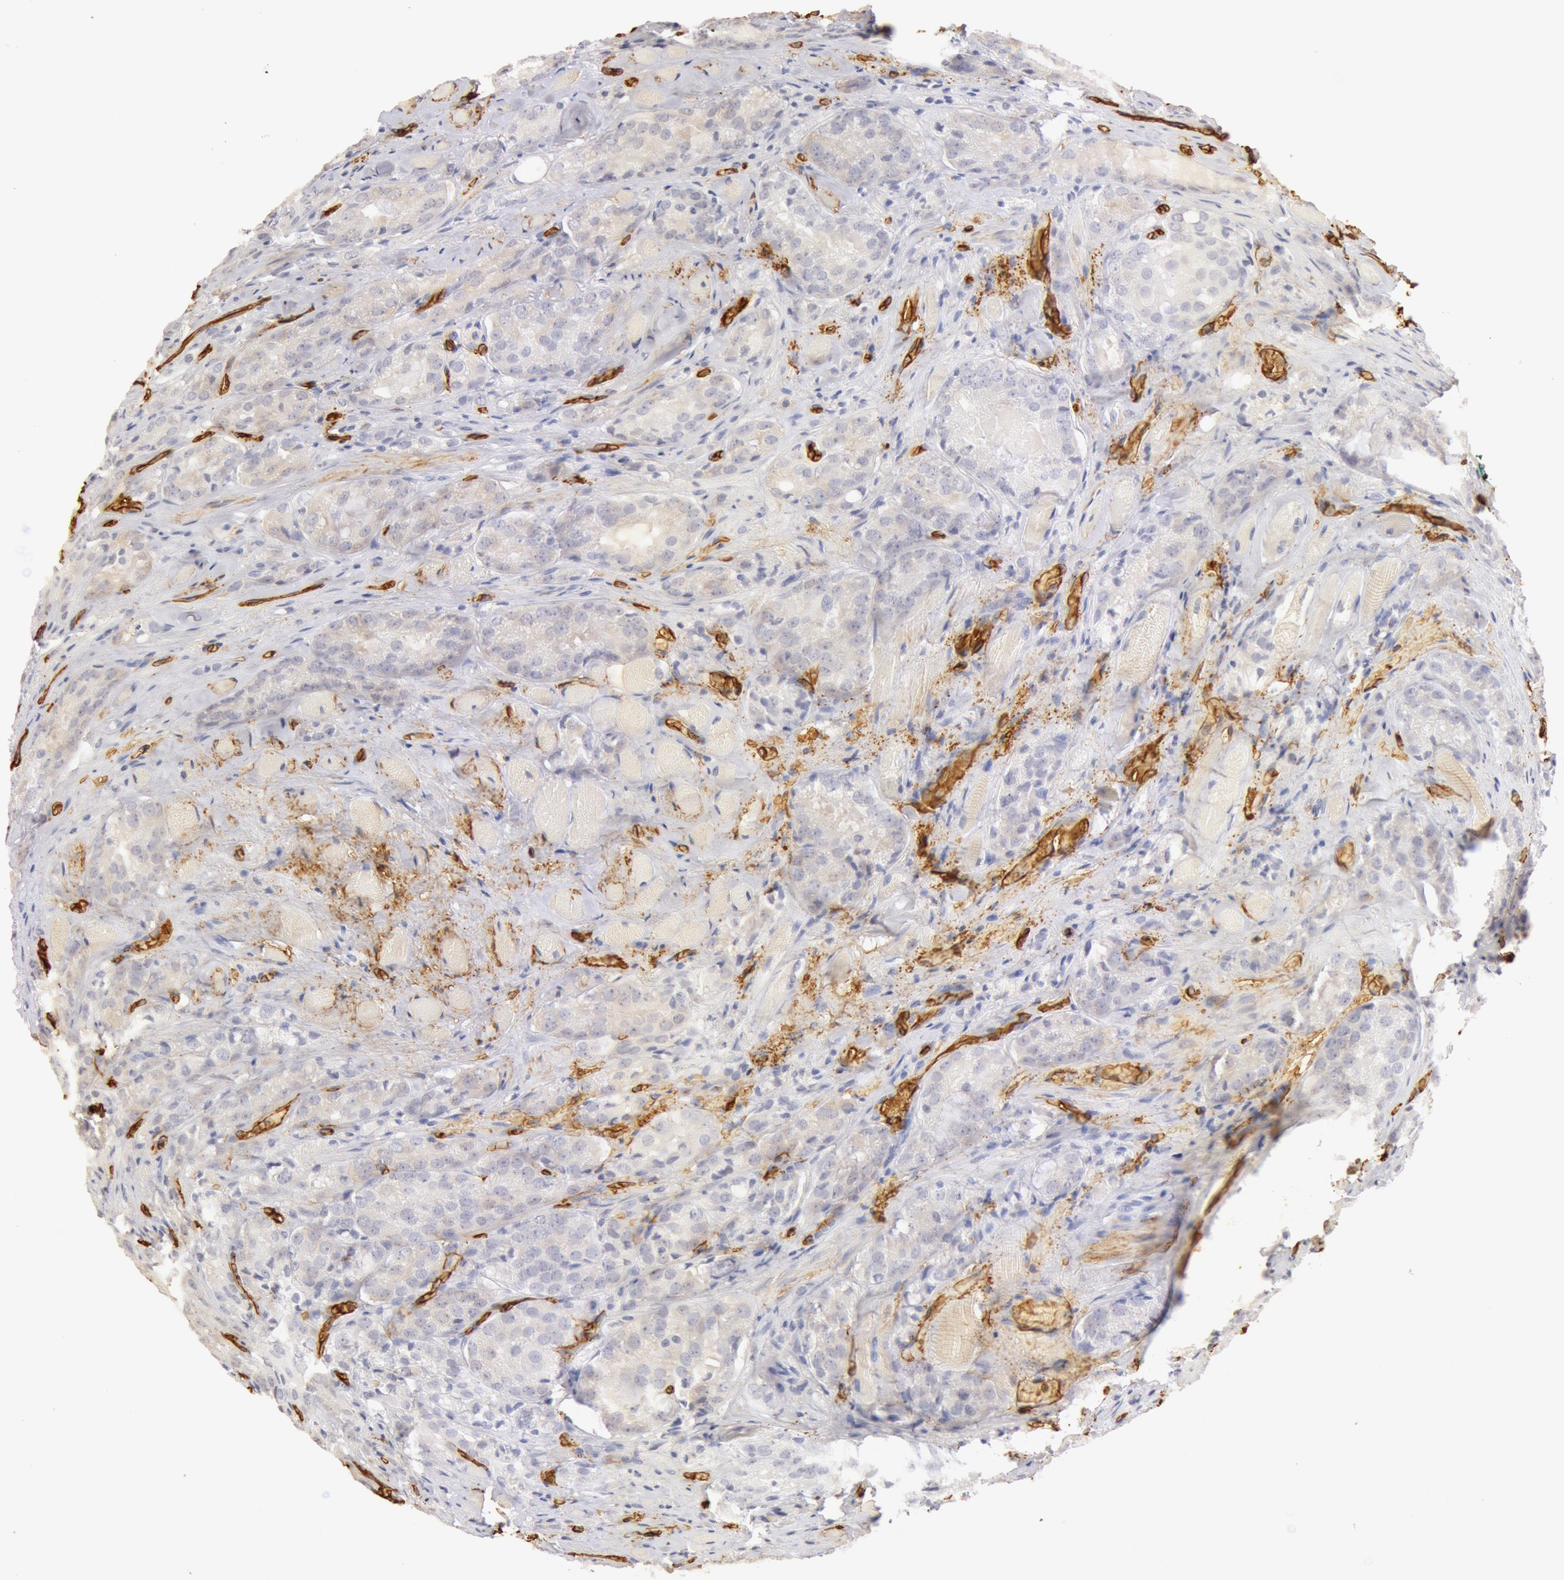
{"staining": {"intensity": "negative", "quantity": "none", "location": "none"}, "tissue": "prostate cancer", "cell_type": "Tumor cells", "image_type": "cancer", "snomed": [{"axis": "morphology", "description": "Adenocarcinoma, Medium grade"}, {"axis": "topography", "description": "Prostate"}], "caption": "High magnification brightfield microscopy of prostate cancer (adenocarcinoma (medium-grade)) stained with DAB (brown) and counterstained with hematoxylin (blue): tumor cells show no significant staining.", "gene": "AQP1", "patient": {"sex": "male", "age": 60}}